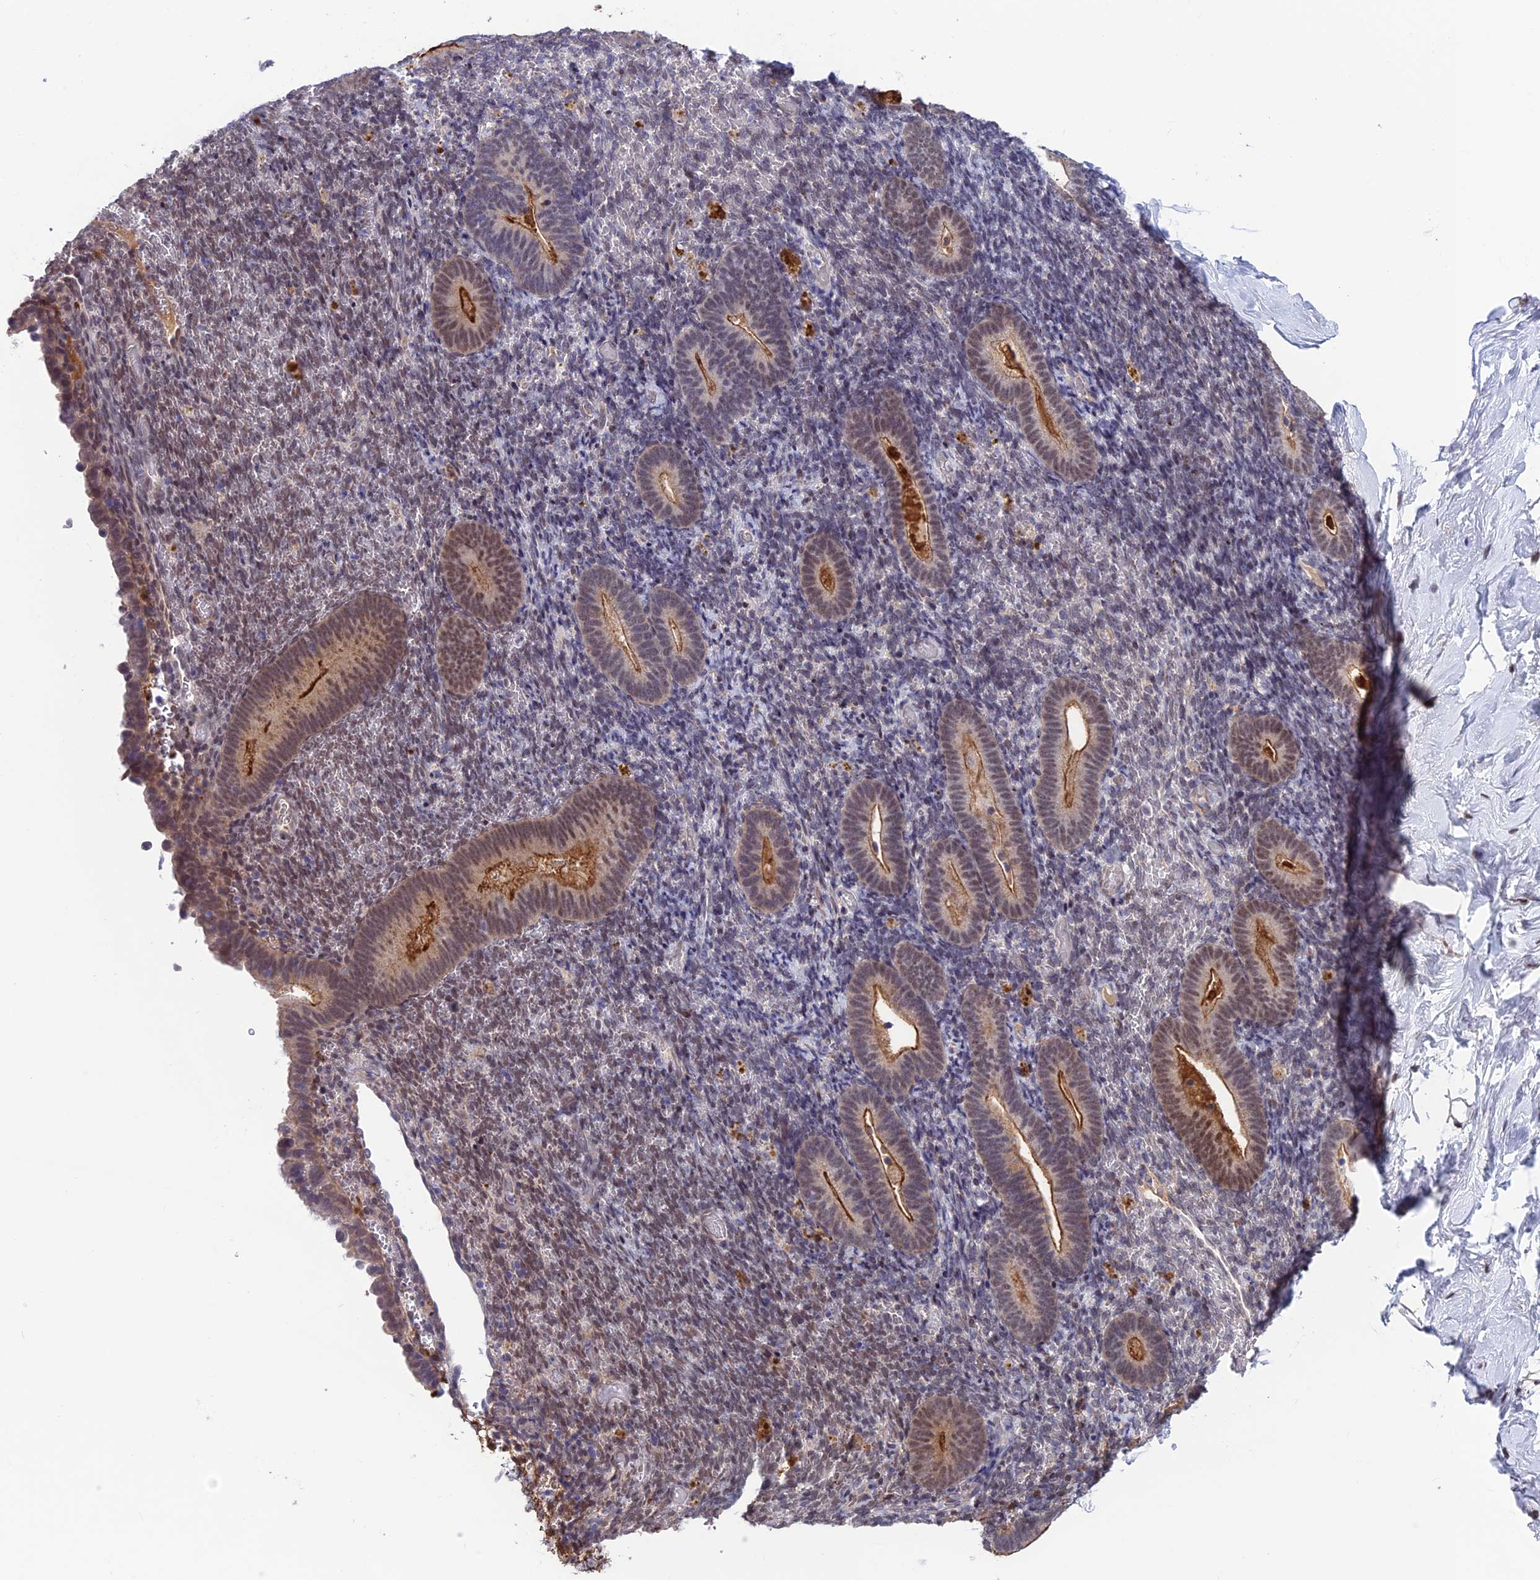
{"staining": {"intensity": "weak", "quantity": "<25%", "location": "nuclear"}, "tissue": "endometrium", "cell_type": "Cells in endometrial stroma", "image_type": "normal", "snomed": [{"axis": "morphology", "description": "Normal tissue, NOS"}, {"axis": "topography", "description": "Endometrium"}], "caption": "This is an immunohistochemistry micrograph of benign endometrium. There is no staining in cells in endometrial stroma.", "gene": "FKBPL", "patient": {"sex": "female", "age": 51}}